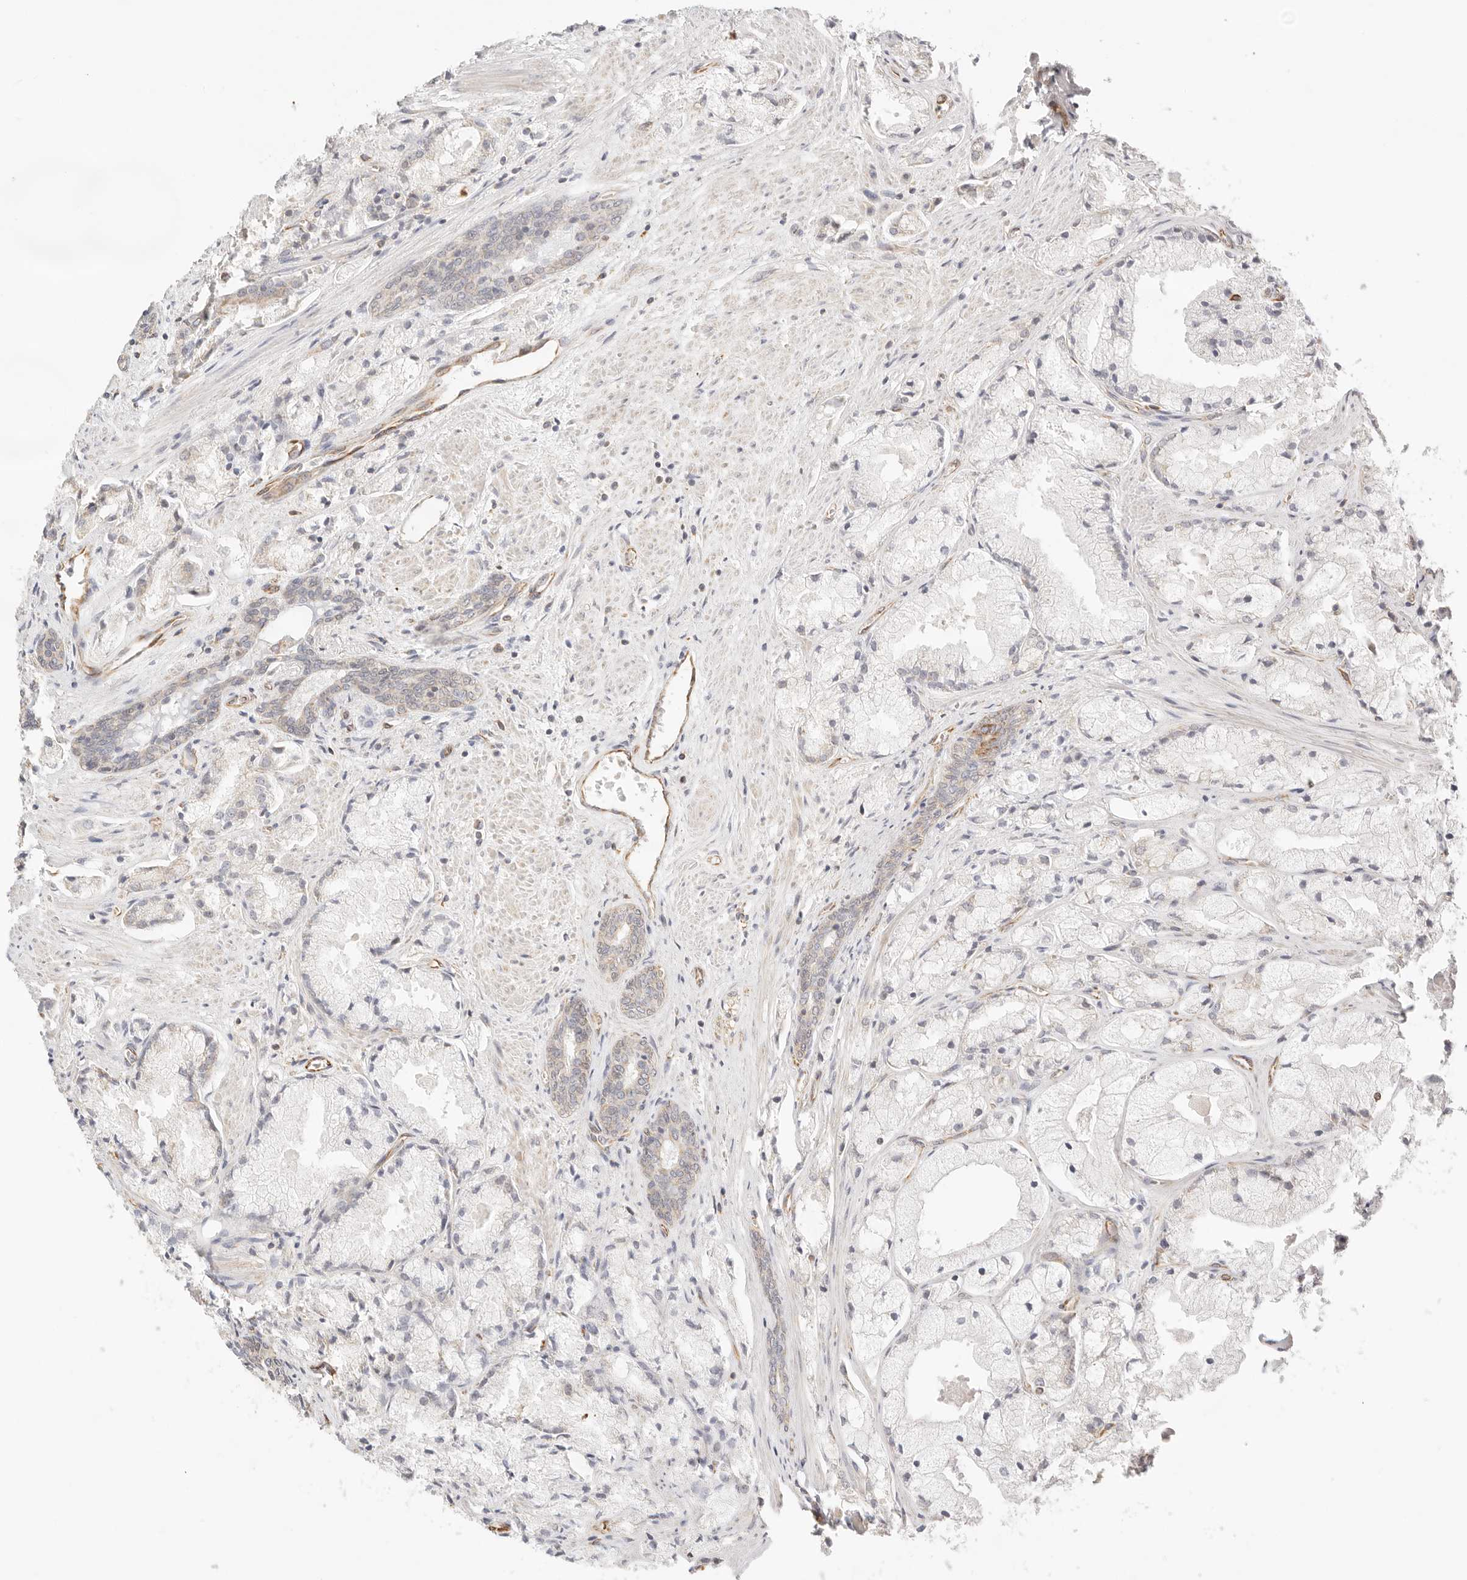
{"staining": {"intensity": "negative", "quantity": "none", "location": "none"}, "tissue": "prostate cancer", "cell_type": "Tumor cells", "image_type": "cancer", "snomed": [{"axis": "morphology", "description": "Adenocarcinoma, High grade"}, {"axis": "topography", "description": "Prostate"}], "caption": "Image shows no significant protein positivity in tumor cells of prostate cancer.", "gene": "ZC3H11A", "patient": {"sex": "male", "age": 50}}